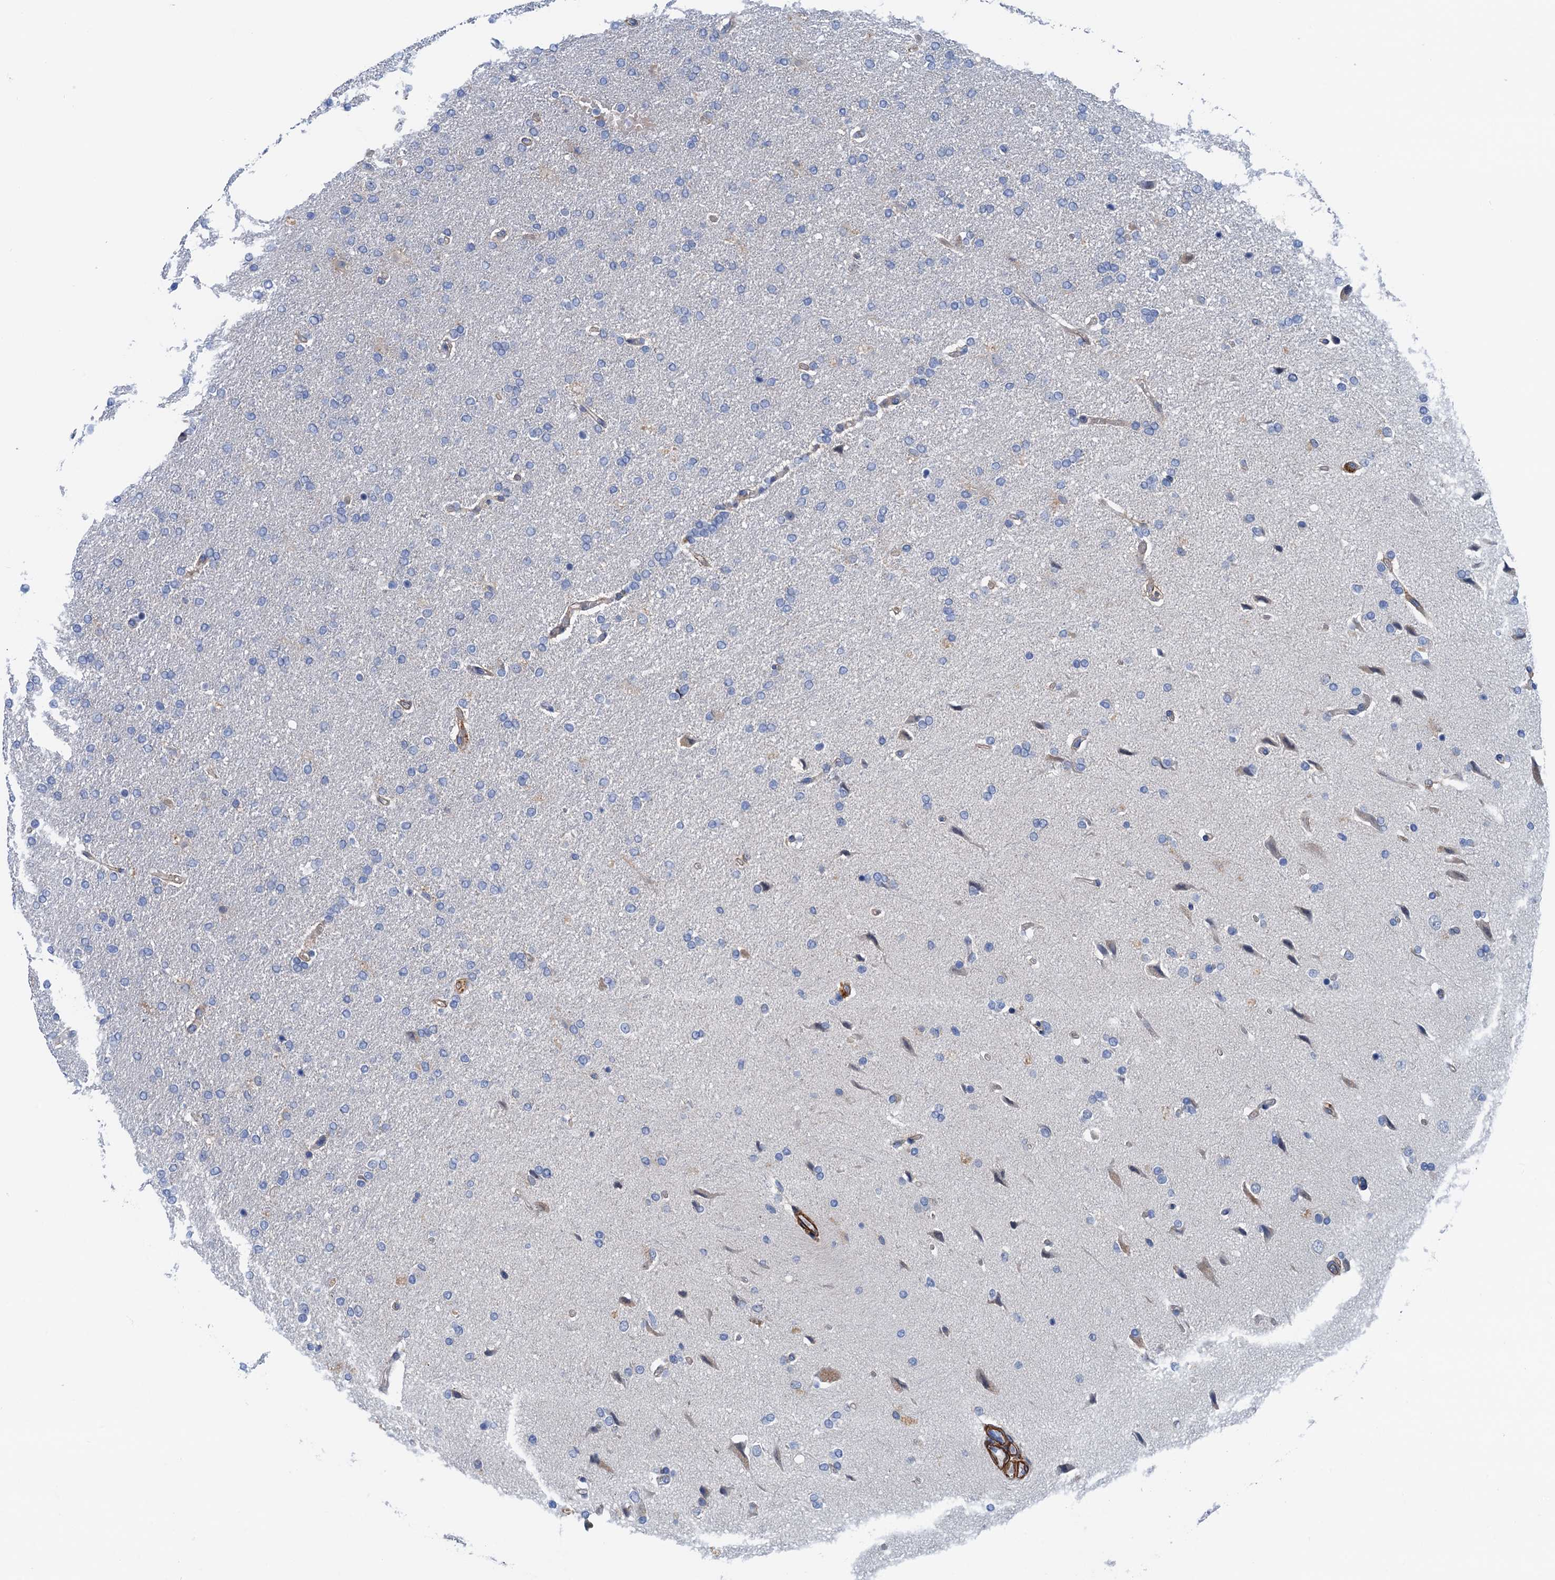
{"staining": {"intensity": "negative", "quantity": "none", "location": "none"}, "tissue": "glioma", "cell_type": "Tumor cells", "image_type": "cancer", "snomed": [{"axis": "morphology", "description": "Glioma, malignant, High grade"}, {"axis": "topography", "description": "Brain"}], "caption": "This photomicrograph is of glioma stained with immunohistochemistry to label a protein in brown with the nuclei are counter-stained blue. There is no expression in tumor cells. Nuclei are stained in blue.", "gene": "CSTPP1", "patient": {"sex": "male", "age": 72}}